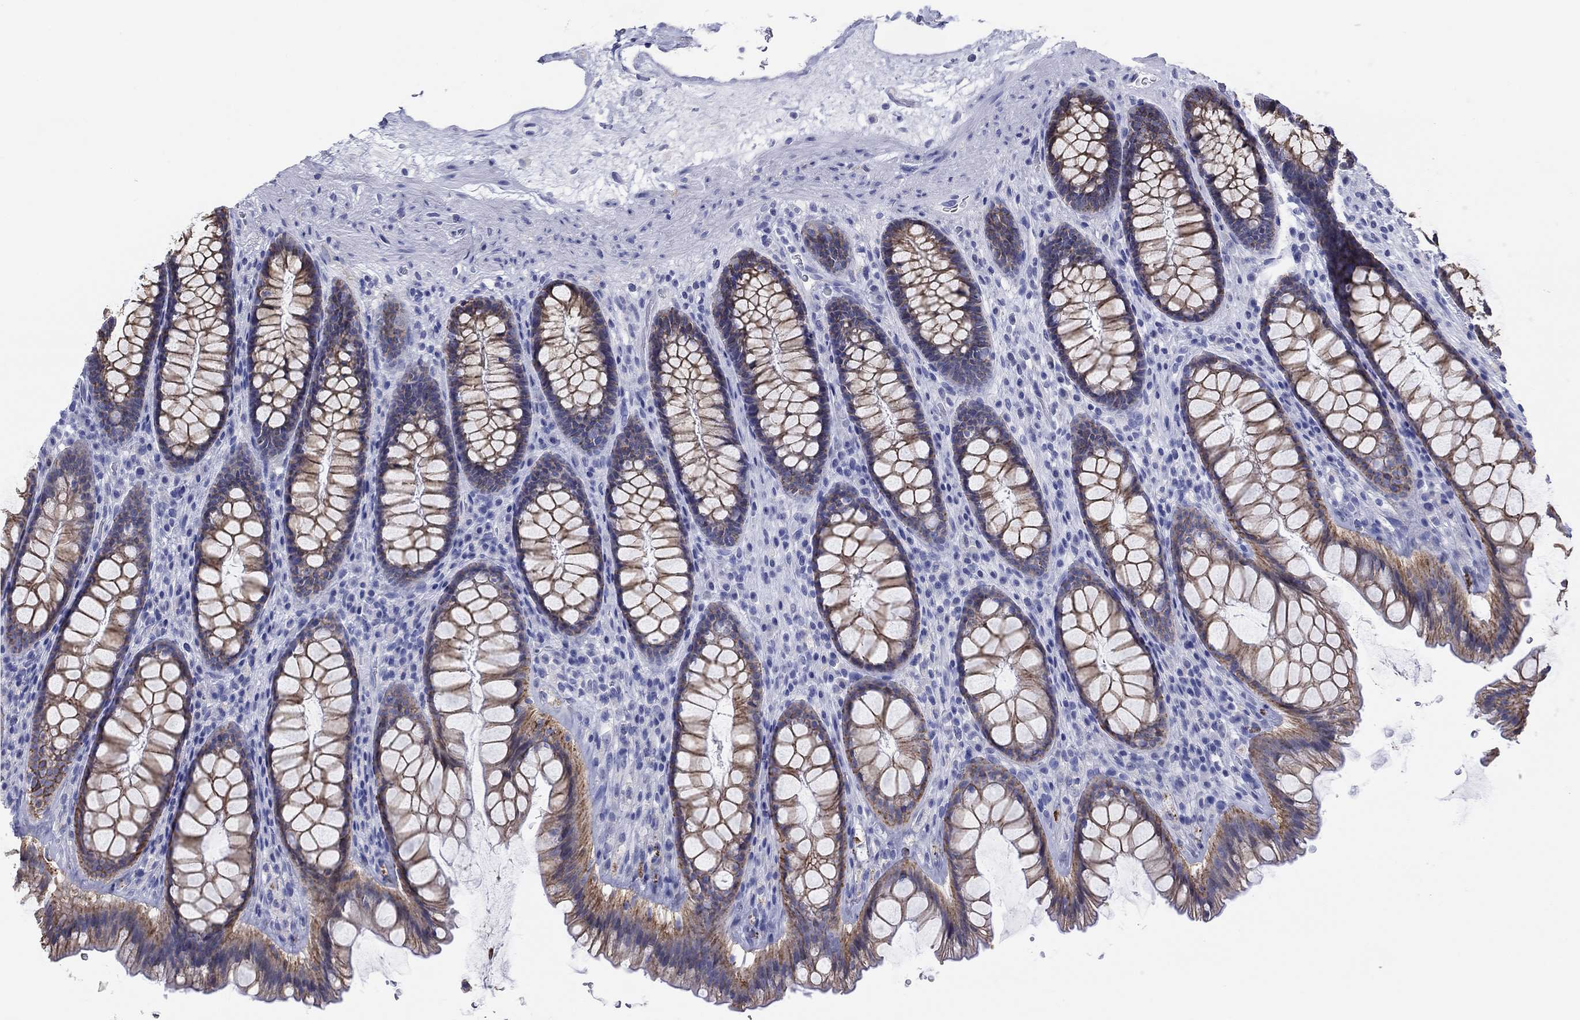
{"staining": {"intensity": "strong", "quantity": "<25%", "location": "cytoplasmic/membranous"}, "tissue": "rectum", "cell_type": "Glandular cells", "image_type": "normal", "snomed": [{"axis": "morphology", "description": "Normal tissue, NOS"}, {"axis": "topography", "description": "Rectum"}], "caption": "DAB immunohistochemical staining of normal human rectum reveals strong cytoplasmic/membranous protein staining in approximately <25% of glandular cells.", "gene": "ATP1B1", "patient": {"sex": "male", "age": 72}}